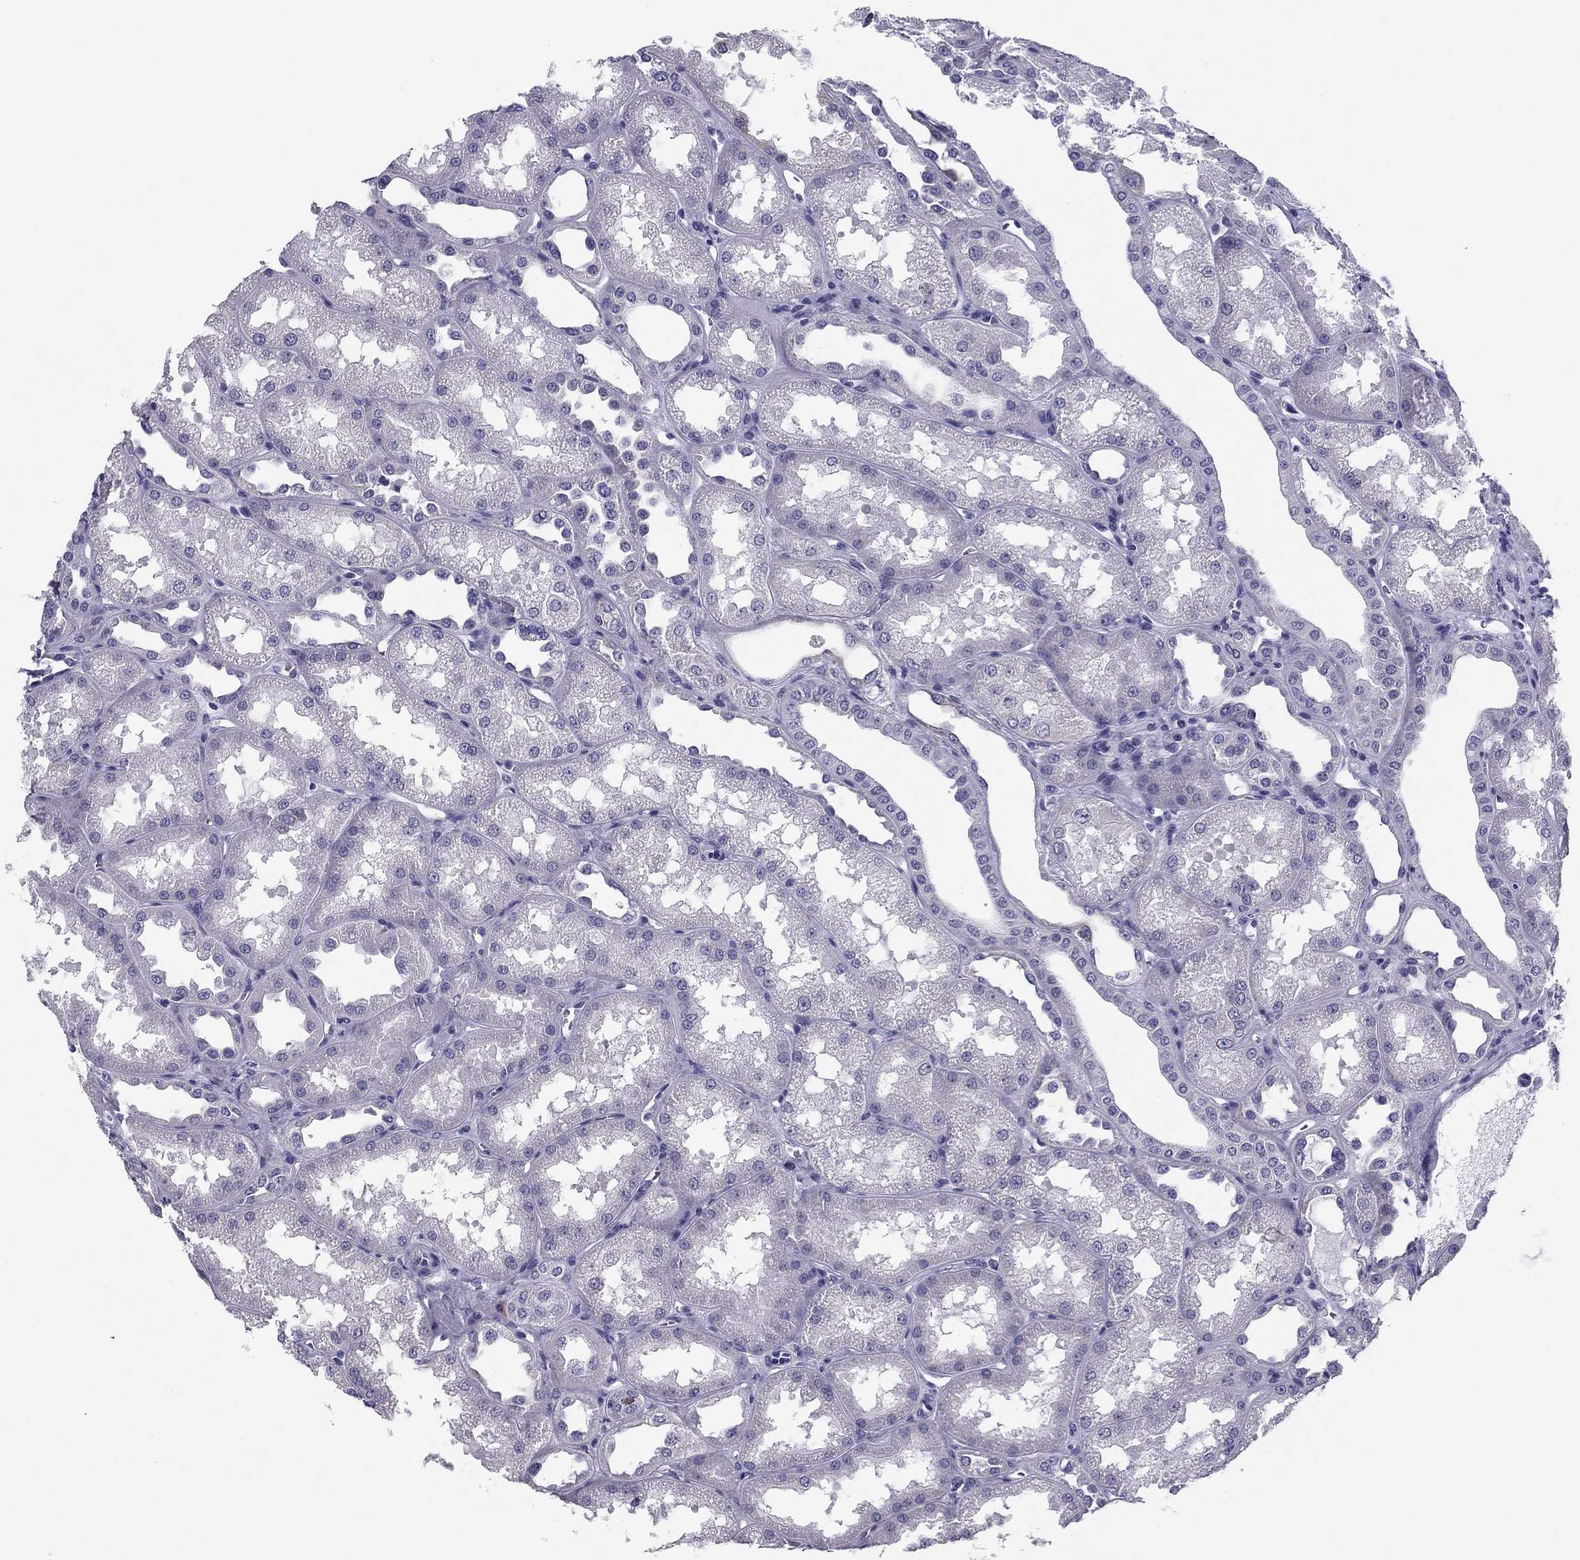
{"staining": {"intensity": "negative", "quantity": "none", "location": "none"}, "tissue": "kidney", "cell_type": "Cells in glomeruli", "image_type": "normal", "snomed": [{"axis": "morphology", "description": "Normal tissue, NOS"}, {"axis": "topography", "description": "Kidney"}], "caption": "This is a micrograph of immunohistochemistry (IHC) staining of unremarkable kidney, which shows no expression in cells in glomeruli. (DAB (3,3'-diaminobenzidine) IHC with hematoxylin counter stain).", "gene": "TMED3", "patient": {"sex": "male", "age": 61}}